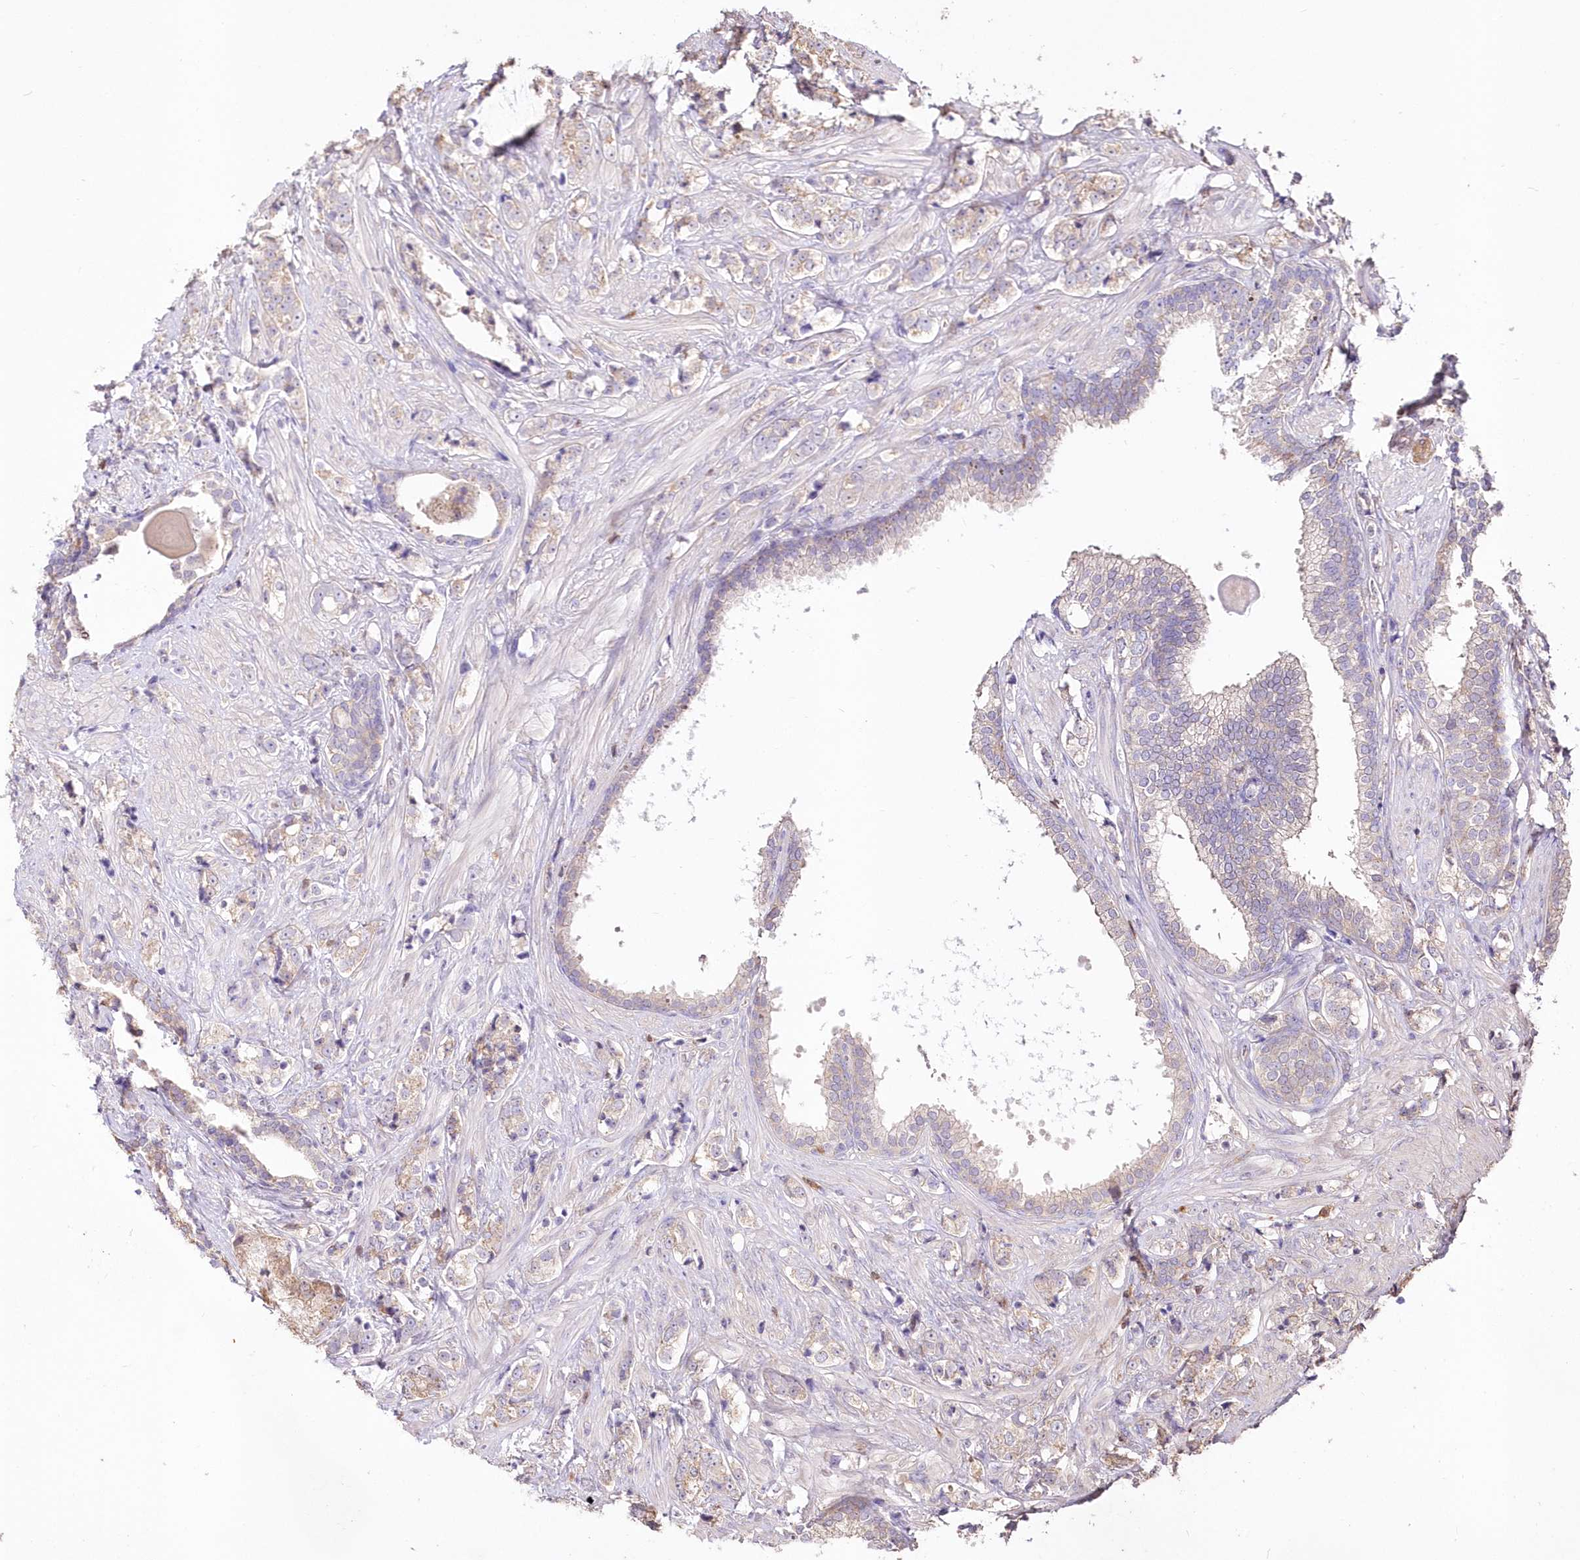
{"staining": {"intensity": "negative", "quantity": "none", "location": "none"}, "tissue": "prostate cancer", "cell_type": "Tumor cells", "image_type": "cancer", "snomed": [{"axis": "morphology", "description": "Adenocarcinoma, High grade"}, {"axis": "topography", "description": "Prostate"}], "caption": "IHC image of neoplastic tissue: human high-grade adenocarcinoma (prostate) stained with DAB shows no significant protein staining in tumor cells.", "gene": "STK17B", "patient": {"sex": "male", "age": 69}}